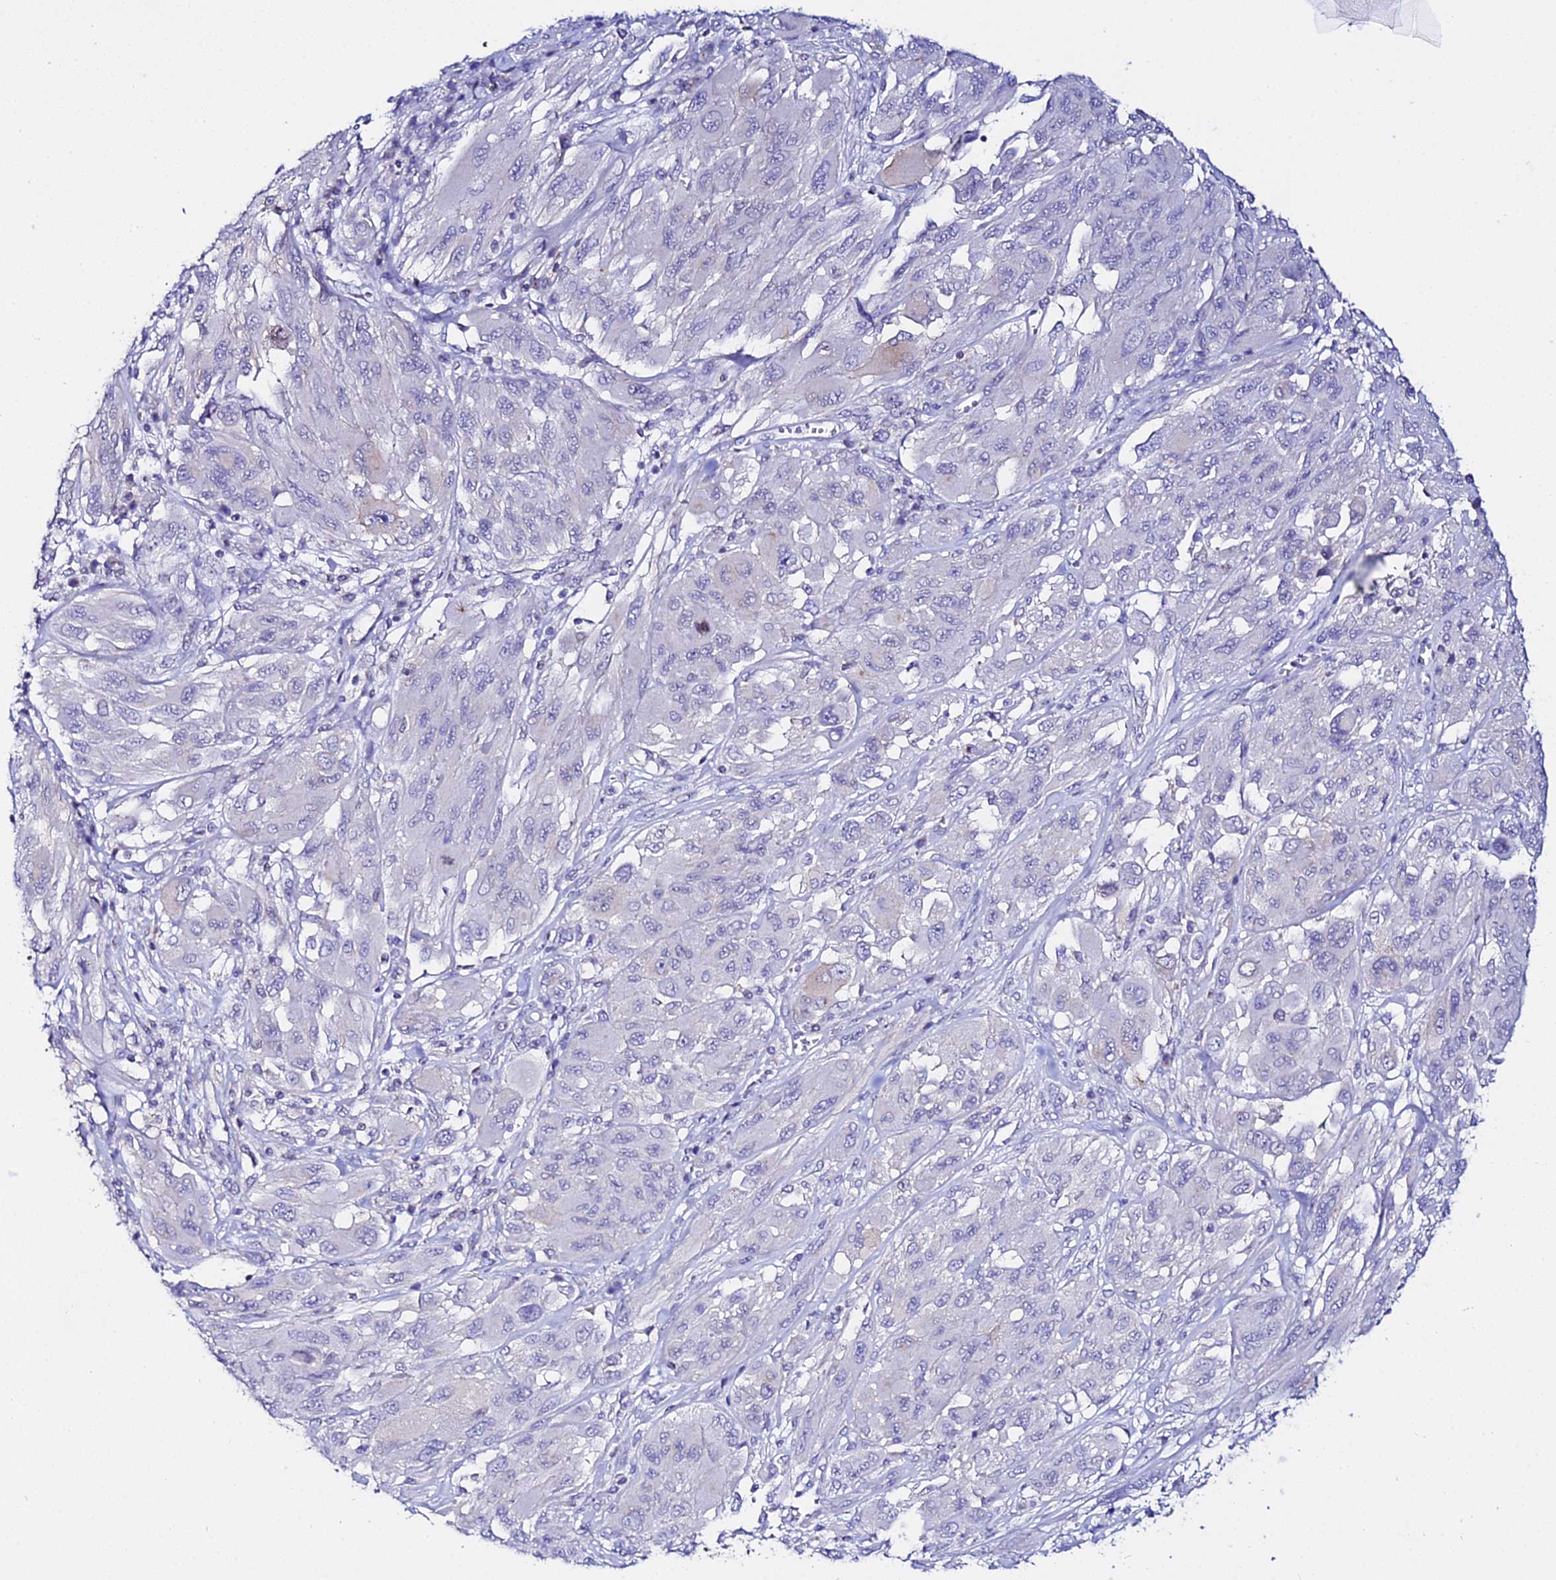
{"staining": {"intensity": "negative", "quantity": "none", "location": "none"}, "tissue": "melanoma", "cell_type": "Tumor cells", "image_type": "cancer", "snomed": [{"axis": "morphology", "description": "Malignant melanoma, NOS"}, {"axis": "topography", "description": "Skin"}], "caption": "High power microscopy photomicrograph of an immunohistochemistry (IHC) image of malignant melanoma, revealing no significant positivity in tumor cells.", "gene": "ATG16L2", "patient": {"sex": "female", "age": 91}}